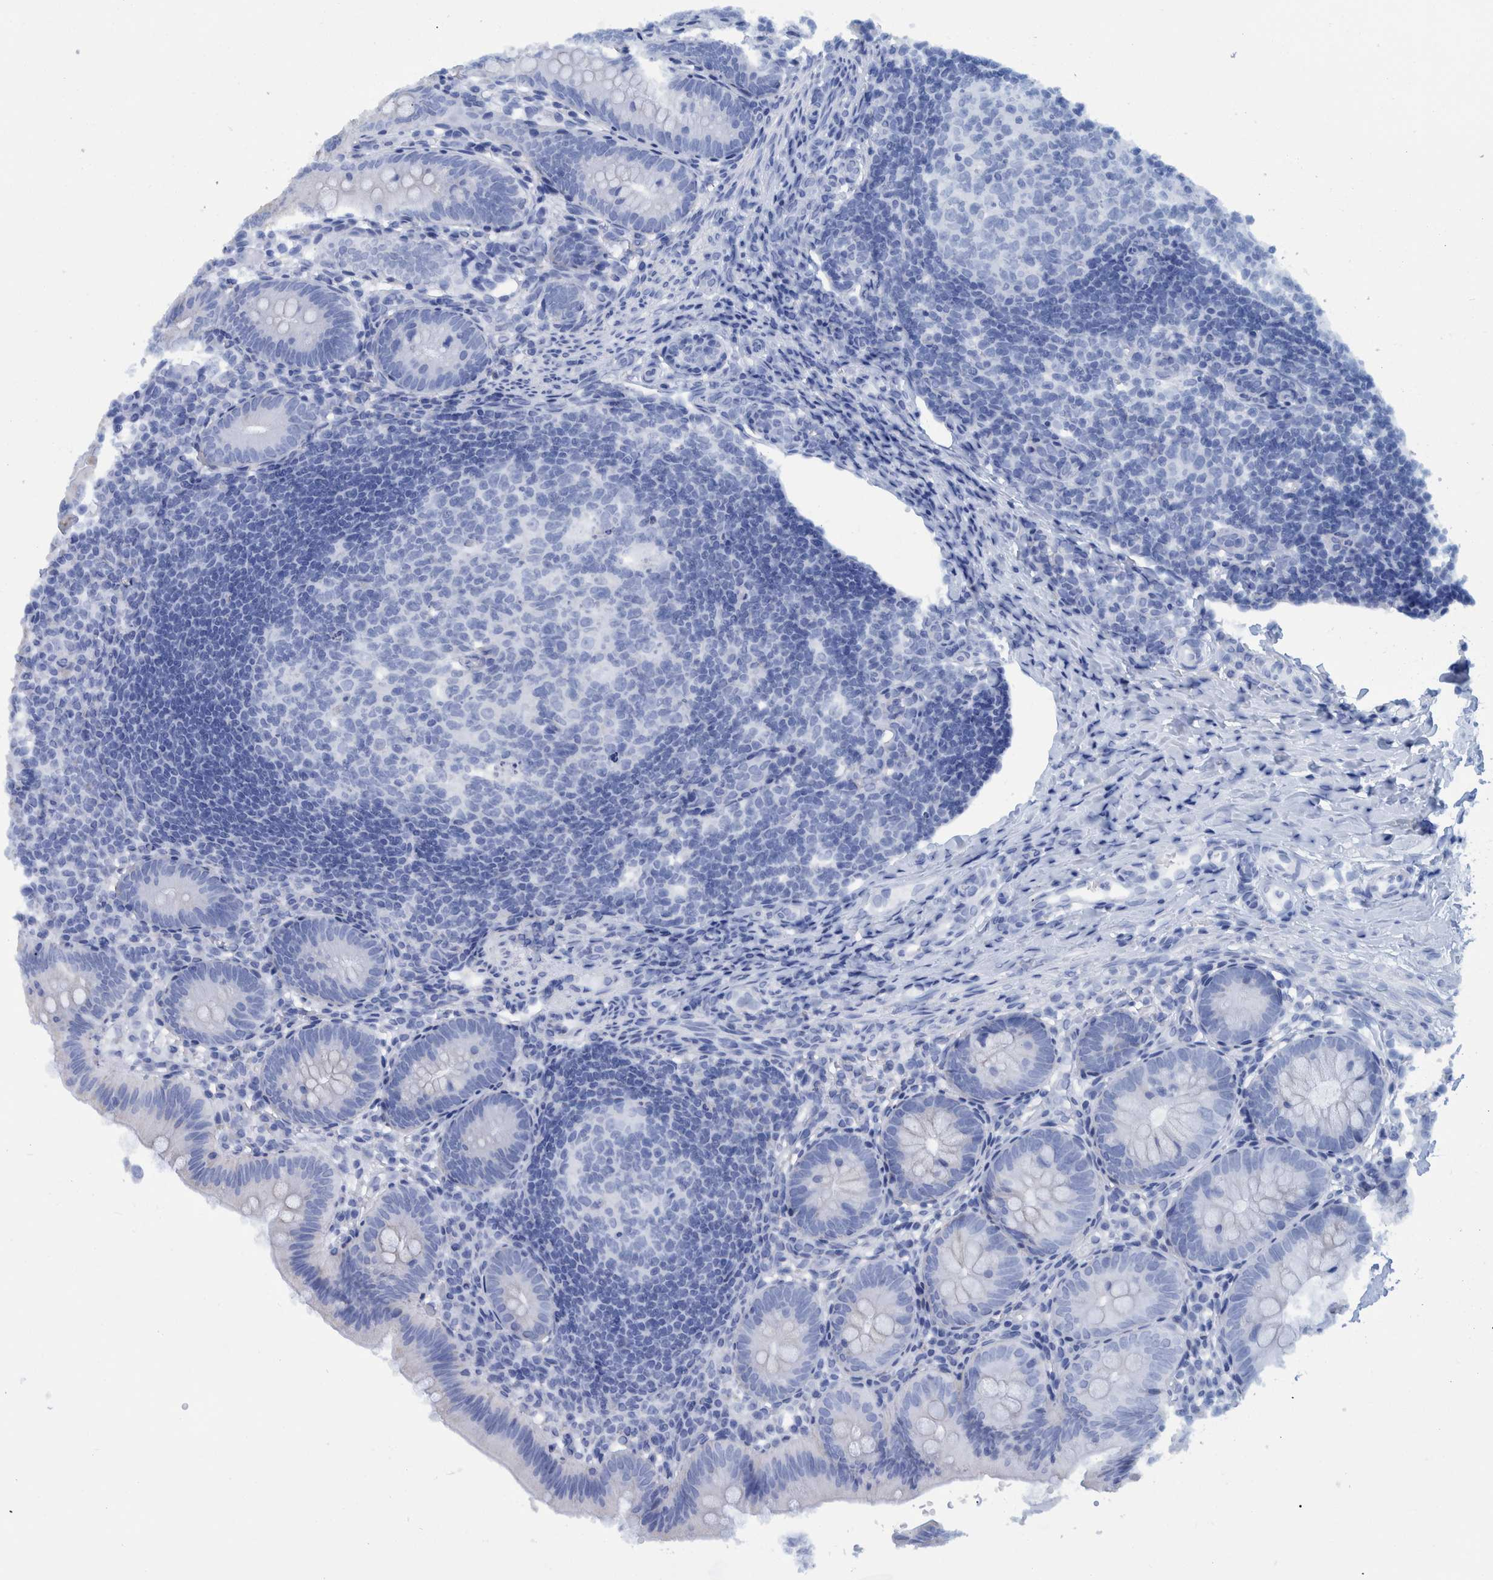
{"staining": {"intensity": "negative", "quantity": "none", "location": "none"}, "tissue": "appendix", "cell_type": "Glandular cells", "image_type": "normal", "snomed": [{"axis": "morphology", "description": "Normal tissue, NOS"}, {"axis": "topography", "description": "Appendix"}], "caption": "Glandular cells are negative for brown protein staining in normal appendix. (DAB (3,3'-diaminobenzidine) immunohistochemistry (IHC) visualized using brightfield microscopy, high magnification).", "gene": "BZW2", "patient": {"sex": "male", "age": 1}}